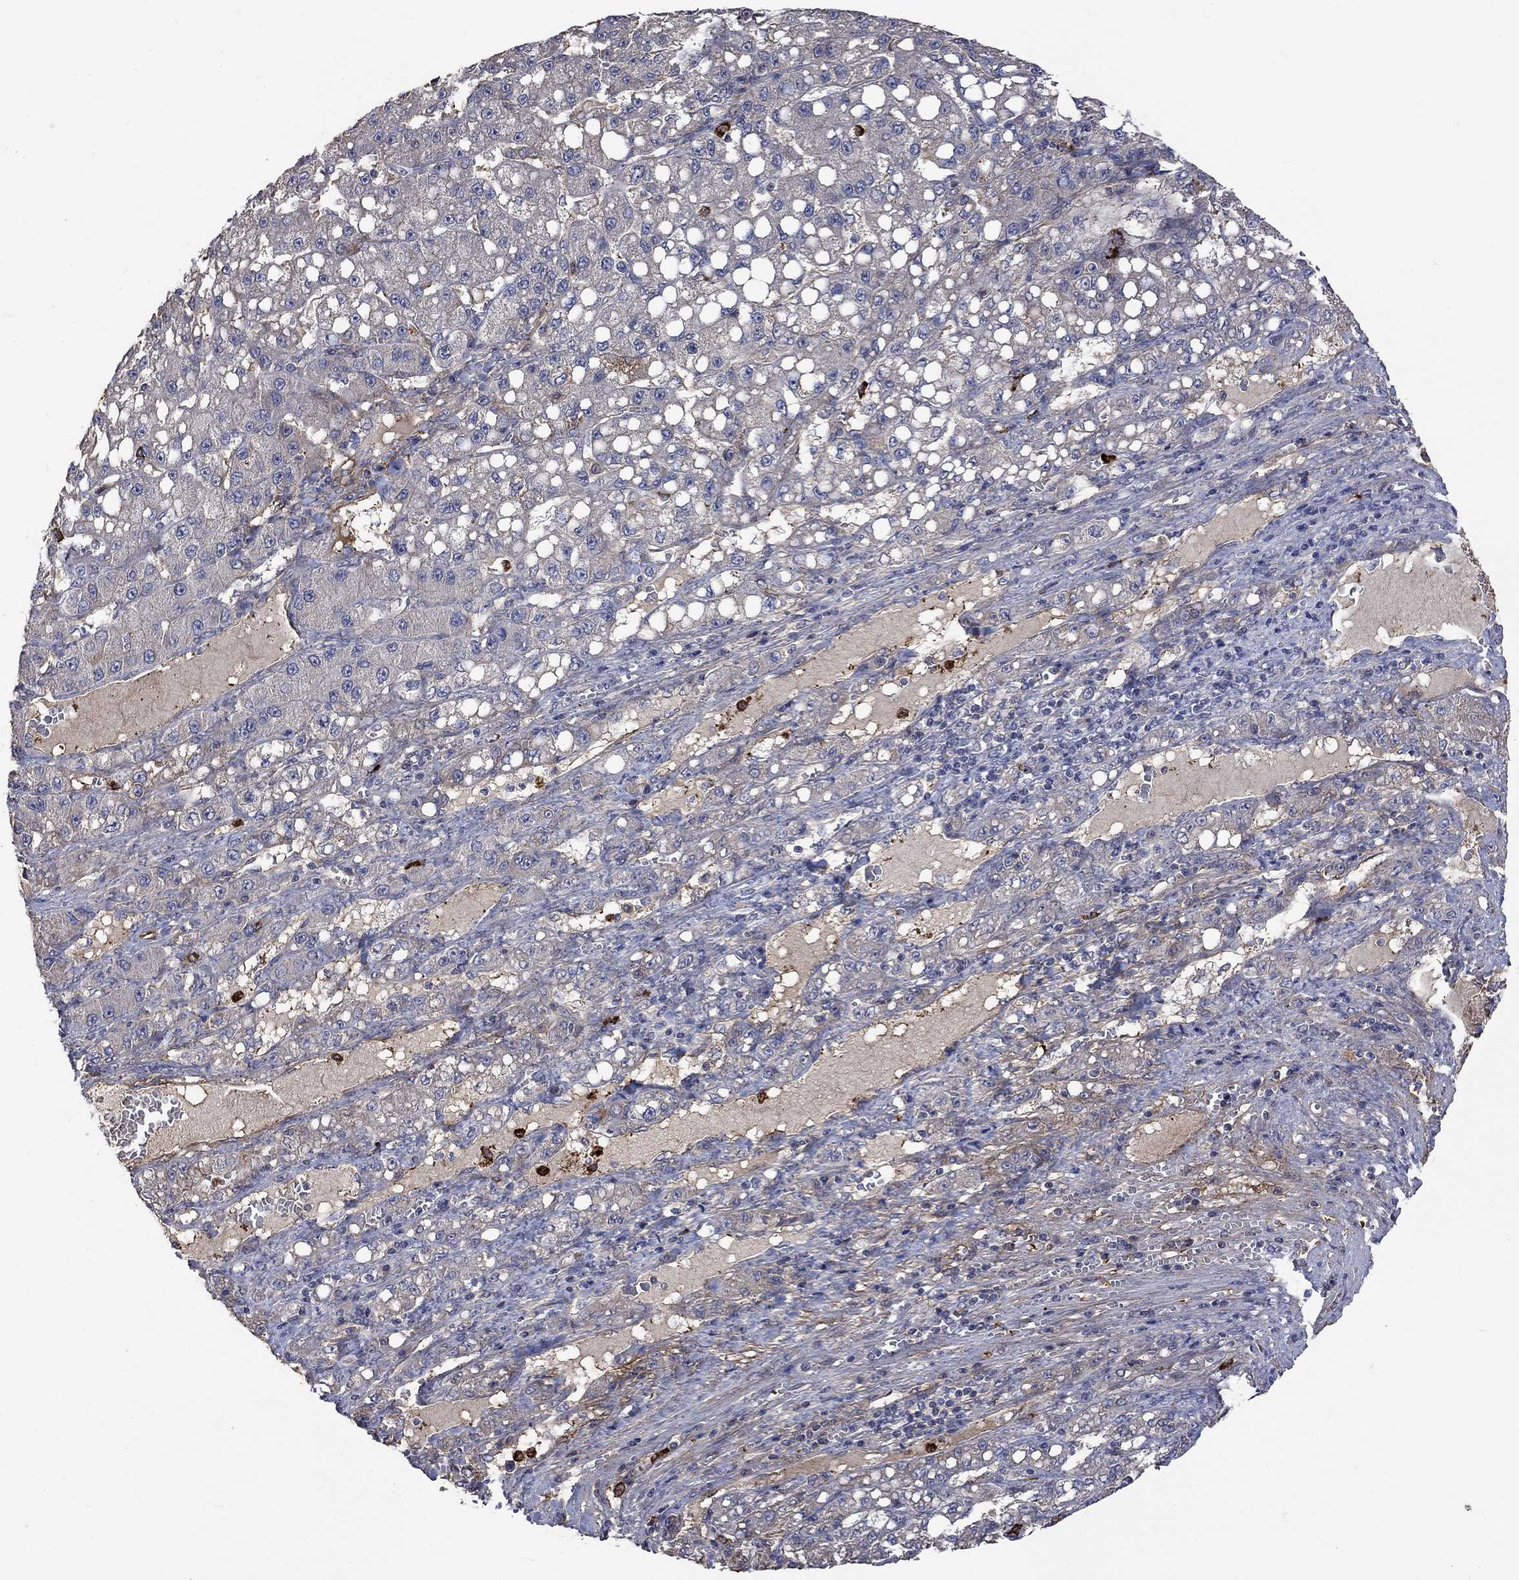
{"staining": {"intensity": "negative", "quantity": "none", "location": "none"}, "tissue": "liver cancer", "cell_type": "Tumor cells", "image_type": "cancer", "snomed": [{"axis": "morphology", "description": "Carcinoma, Hepatocellular, NOS"}, {"axis": "topography", "description": "Liver"}], "caption": "An immunohistochemistry image of liver cancer (hepatocellular carcinoma) is shown. There is no staining in tumor cells of liver cancer (hepatocellular carcinoma).", "gene": "VCAN", "patient": {"sex": "female", "age": 65}}